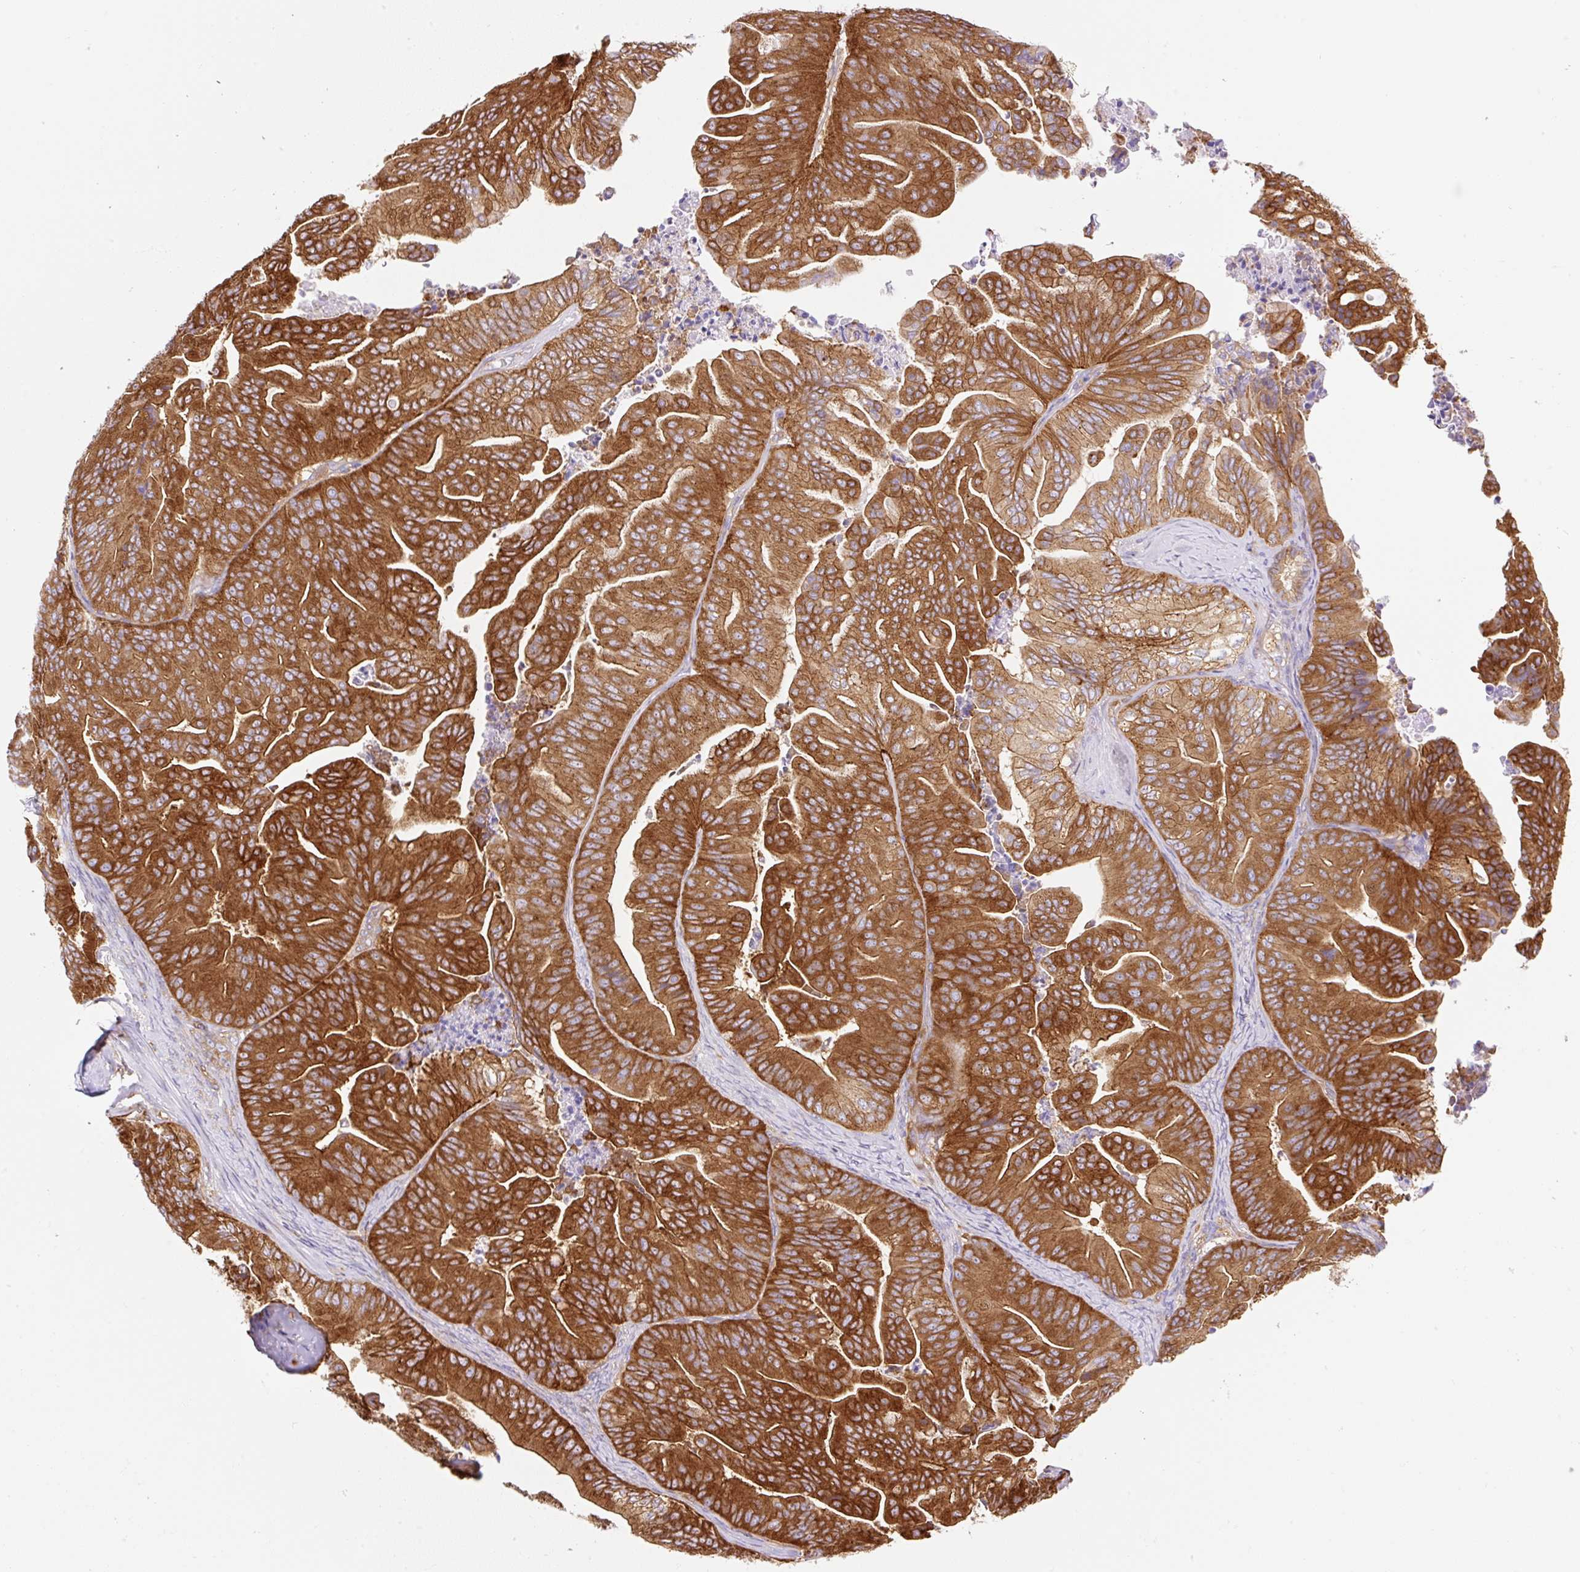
{"staining": {"intensity": "strong", "quantity": ">75%", "location": "cytoplasmic/membranous"}, "tissue": "ovarian cancer", "cell_type": "Tumor cells", "image_type": "cancer", "snomed": [{"axis": "morphology", "description": "Cystadenocarcinoma, mucinous, NOS"}, {"axis": "topography", "description": "Ovary"}], "caption": "Strong cytoplasmic/membranous staining for a protein is identified in approximately >75% of tumor cells of mucinous cystadenocarcinoma (ovarian) using IHC.", "gene": "DNM2", "patient": {"sex": "female", "age": 67}}